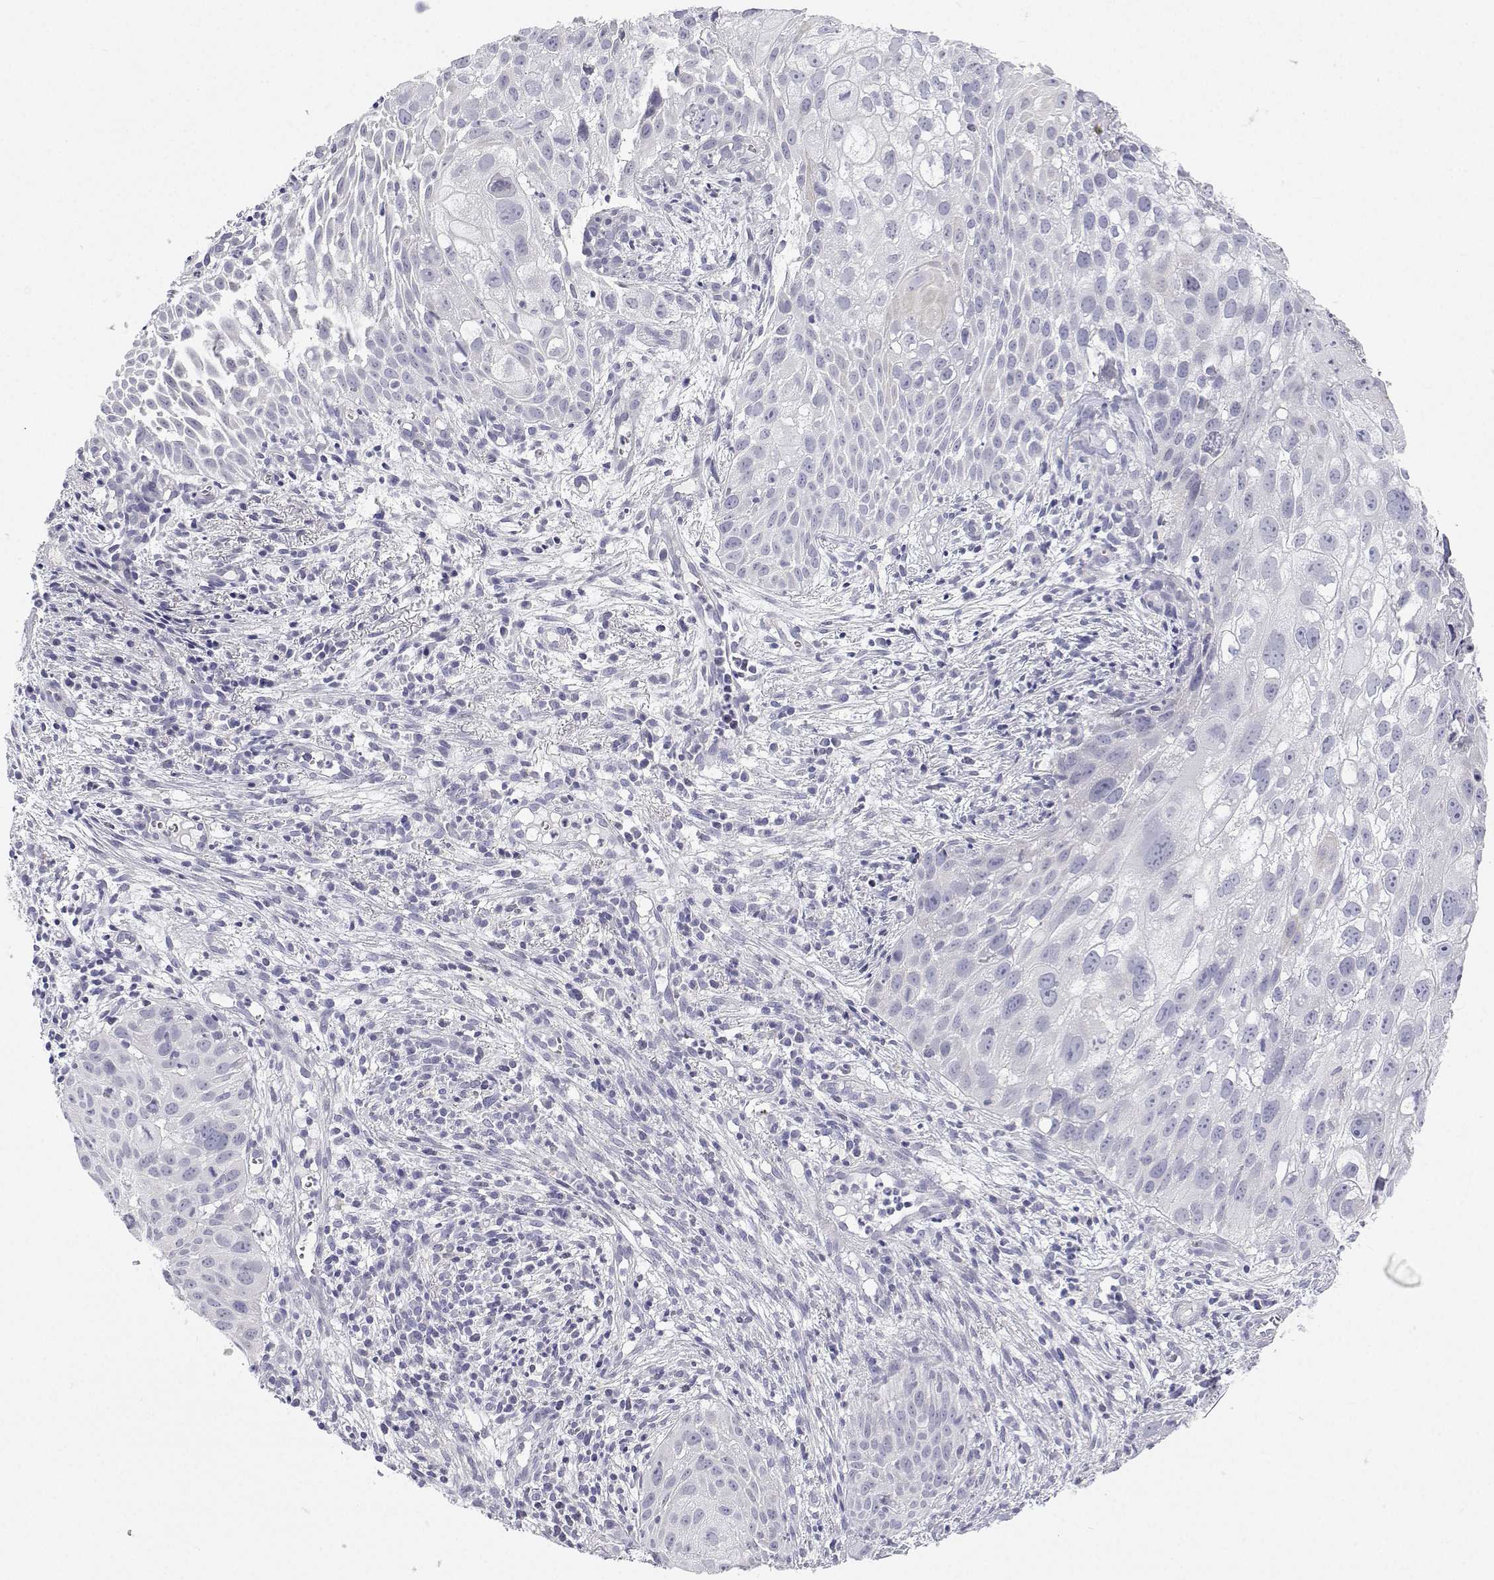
{"staining": {"intensity": "negative", "quantity": "none", "location": "none"}, "tissue": "cervical cancer", "cell_type": "Tumor cells", "image_type": "cancer", "snomed": [{"axis": "morphology", "description": "Squamous cell carcinoma, NOS"}, {"axis": "topography", "description": "Cervix"}], "caption": "High power microscopy micrograph of an IHC image of cervical squamous cell carcinoma, revealing no significant positivity in tumor cells. Brightfield microscopy of immunohistochemistry stained with DAB (3,3'-diaminobenzidine) (brown) and hematoxylin (blue), captured at high magnification.", "gene": "TTN", "patient": {"sex": "female", "age": 53}}